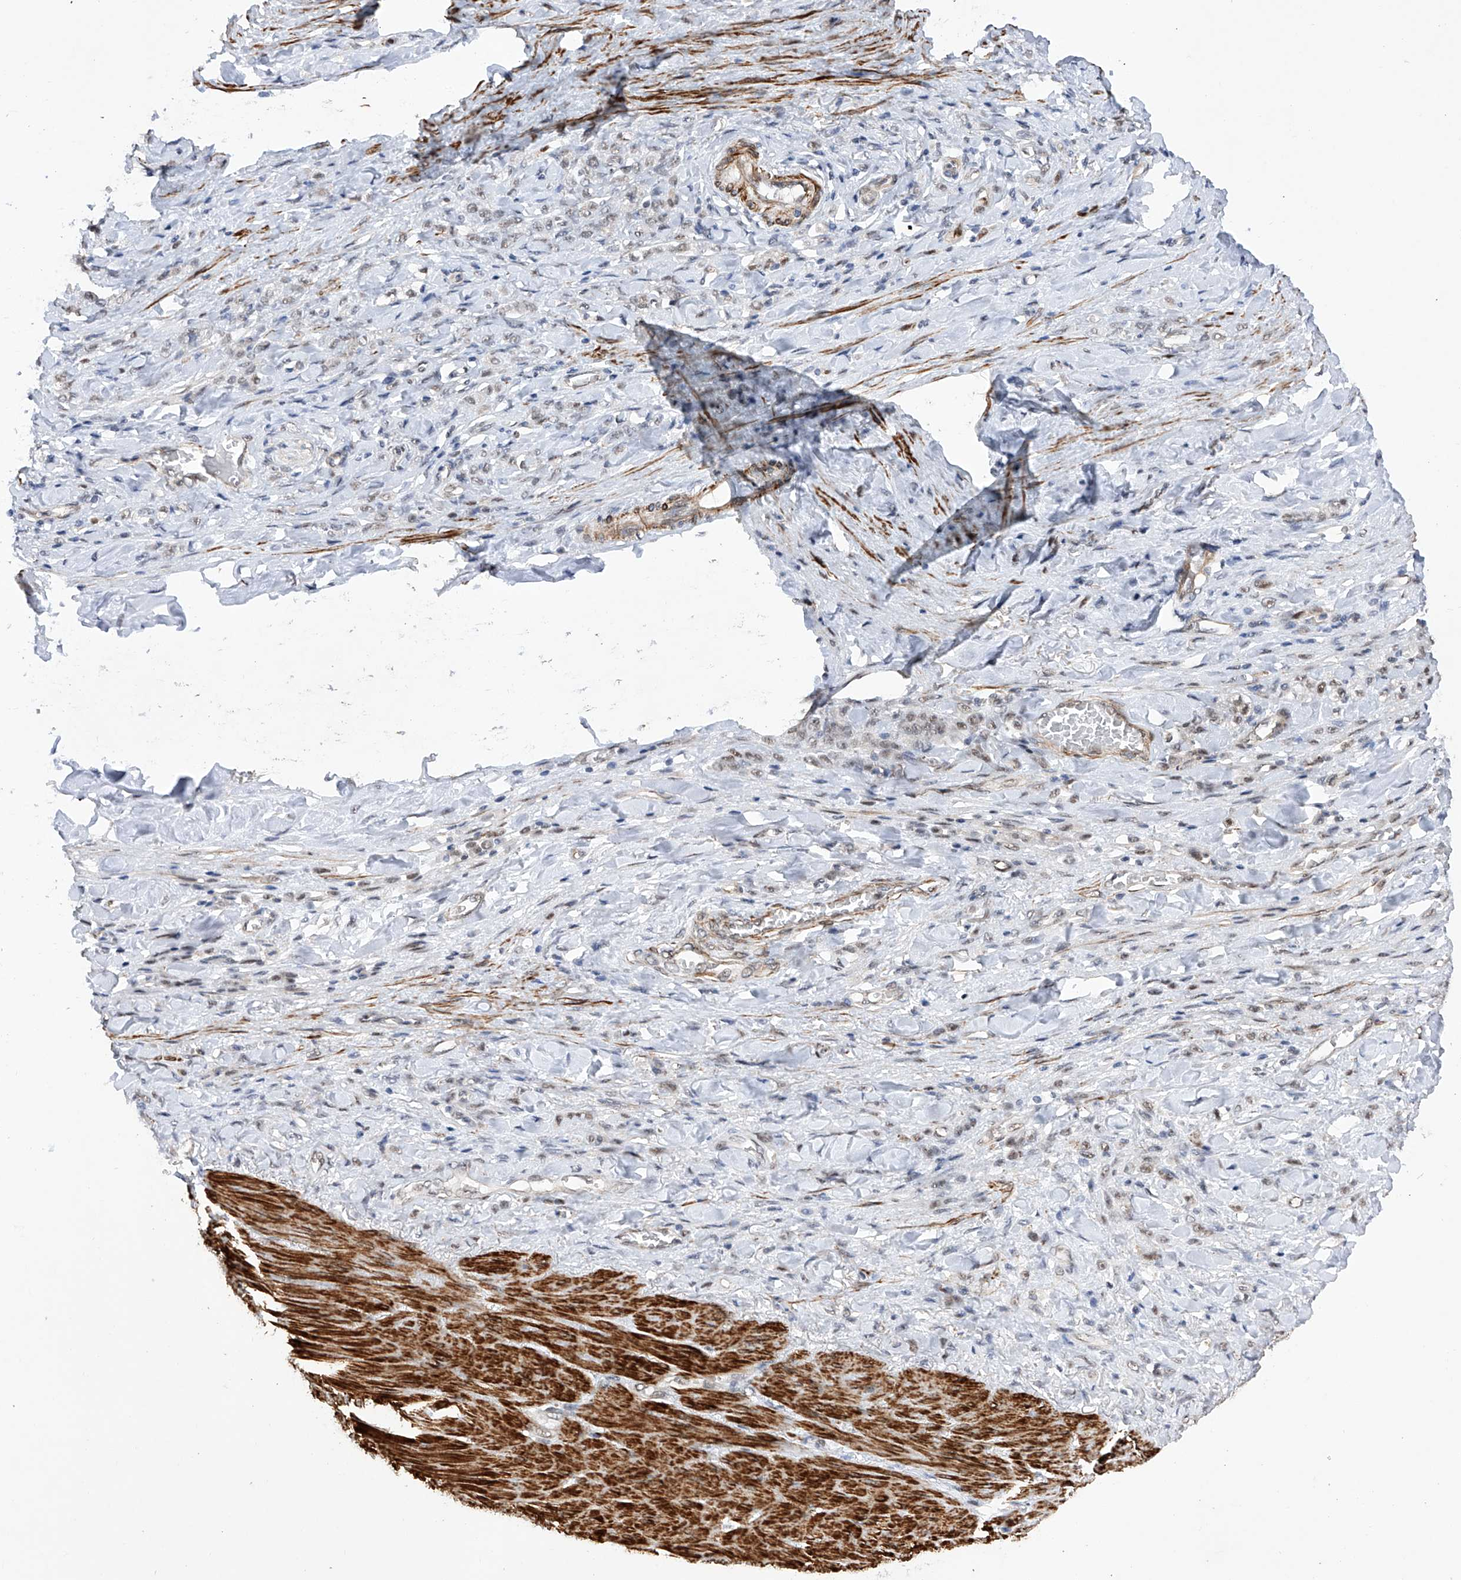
{"staining": {"intensity": "negative", "quantity": "none", "location": "none"}, "tissue": "stomach cancer", "cell_type": "Tumor cells", "image_type": "cancer", "snomed": [{"axis": "morphology", "description": "Normal tissue, NOS"}, {"axis": "morphology", "description": "Adenocarcinoma, NOS"}, {"axis": "topography", "description": "Stomach"}], "caption": "Human adenocarcinoma (stomach) stained for a protein using immunohistochemistry (IHC) reveals no expression in tumor cells.", "gene": "NFATC4", "patient": {"sex": "male", "age": 82}}